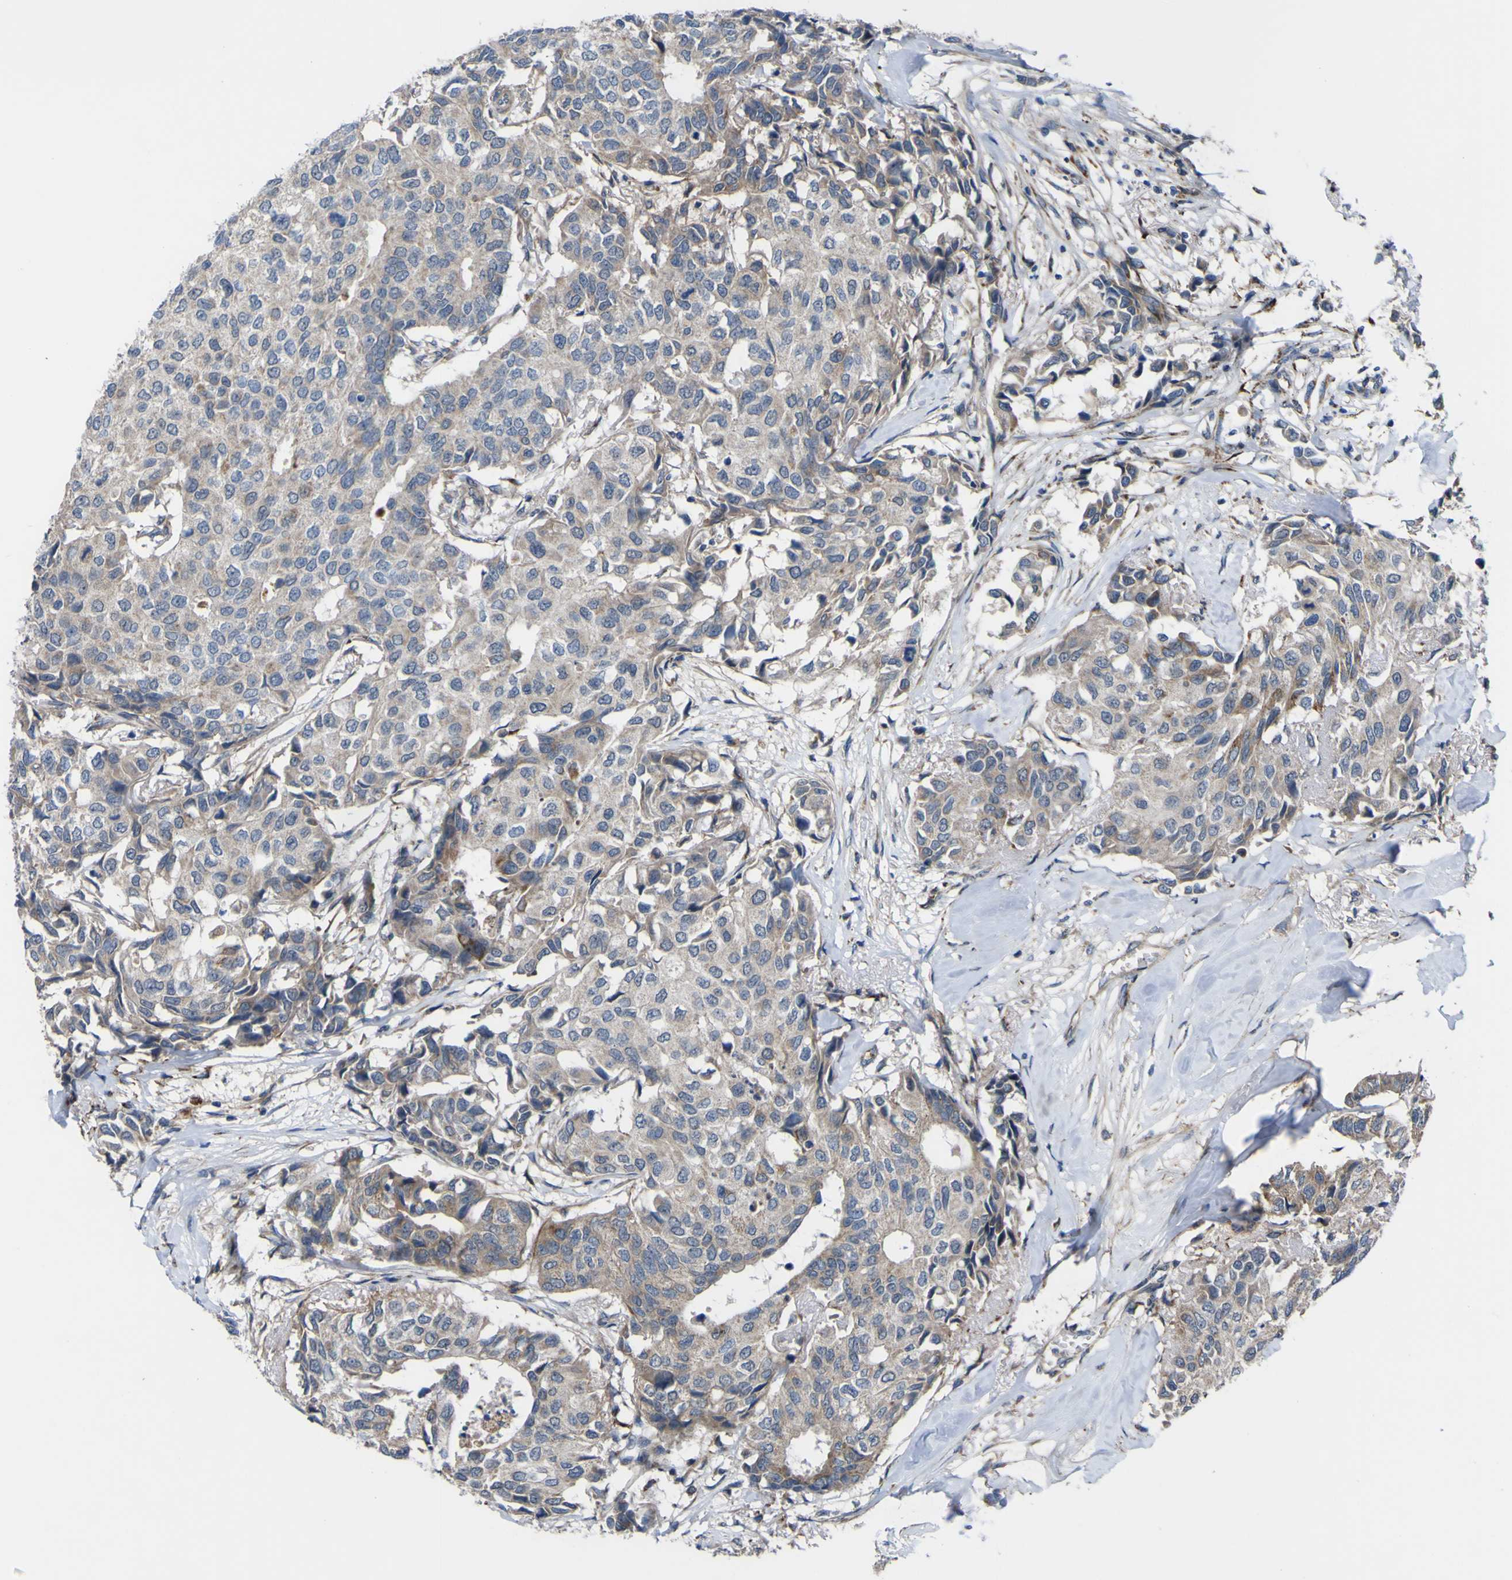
{"staining": {"intensity": "weak", "quantity": "25%-75%", "location": "cytoplasmic/membranous"}, "tissue": "breast cancer", "cell_type": "Tumor cells", "image_type": "cancer", "snomed": [{"axis": "morphology", "description": "Duct carcinoma"}, {"axis": "topography", "description": "Breast"}], "caption": "The photomicrograph reveals a brown stain indicating the presence of a protein in the cytoplasmic/membranous of tumor cells in breast cancer.", "gene": "GPLD1", "patient": {"sex": "female", "age": 80}}